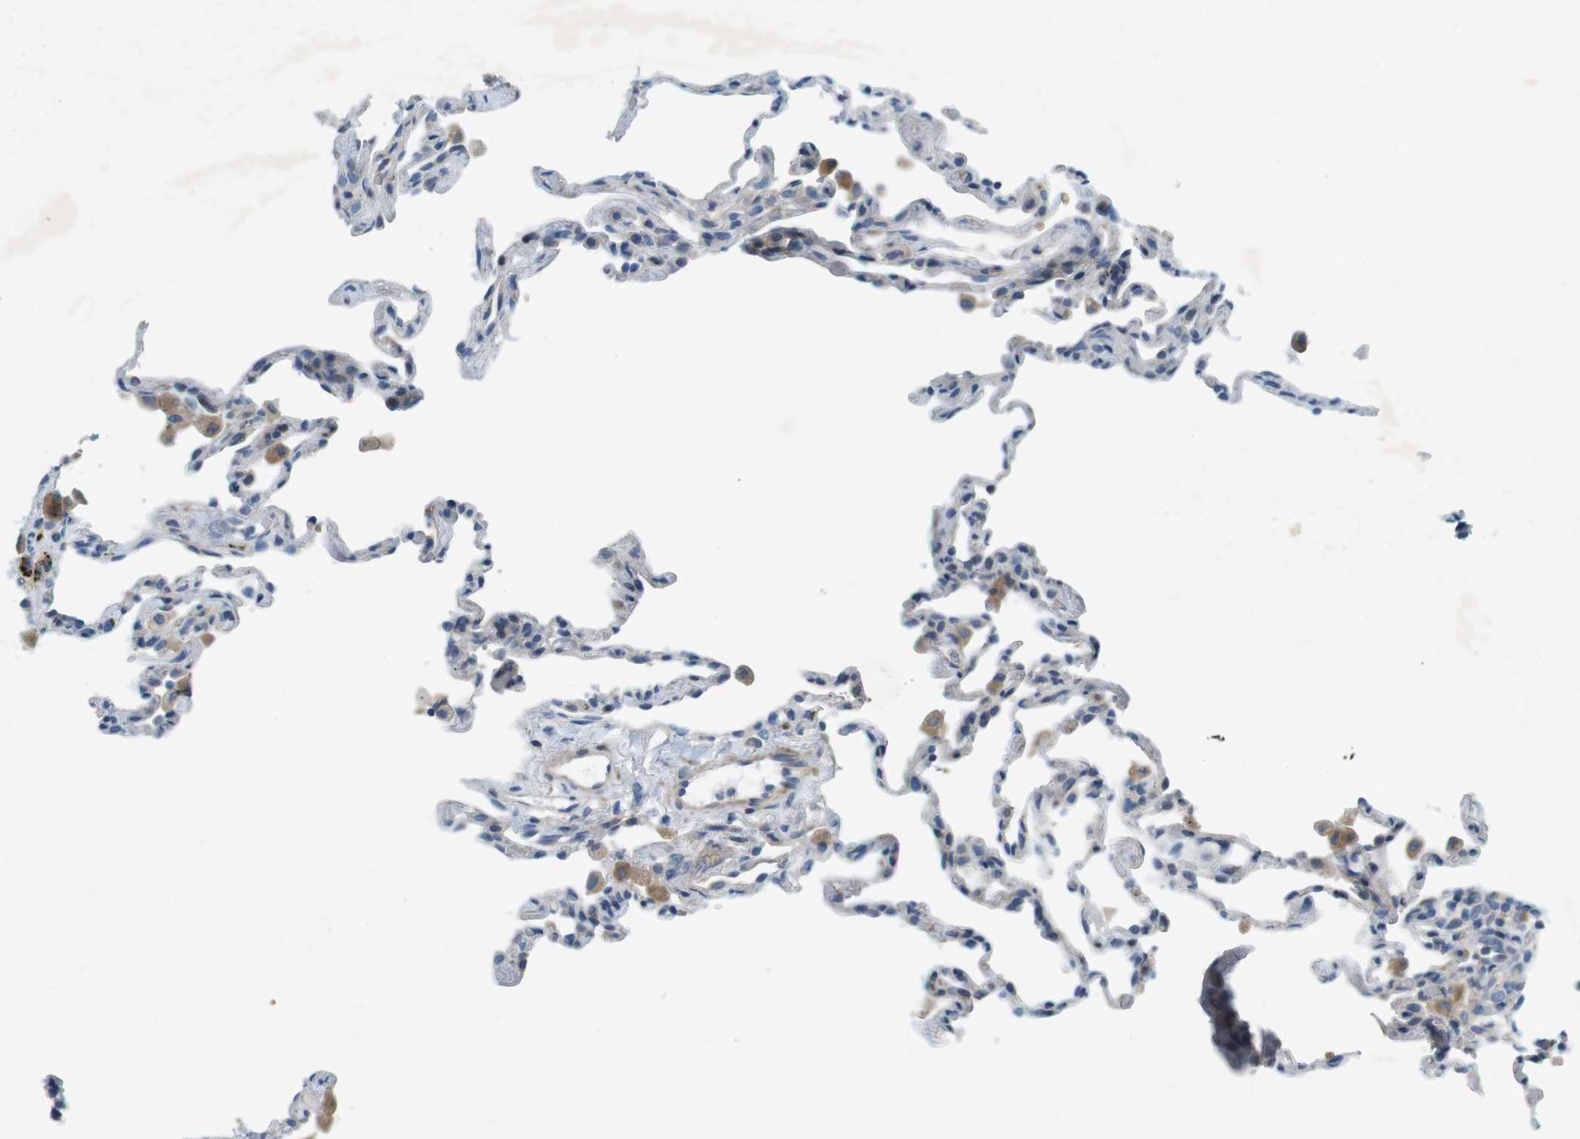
{"staining": {"intensity": "weak", "quantity": "<25%", "location": "cytoplasmic/membranous"}, "tissue": "lung", "cell_type": "Alveolar cells", "image_type": "normal", "snomed": [{"axis": "morphology", "description": "Normal tissue, NOS"}, {"axis": "topography", "description": "Lung"}], "caption": "Alveolar cells show no significant protein positivity in normal lung.", "gene": "TYW1", "patient": {"sex": "male", "age": 59}}